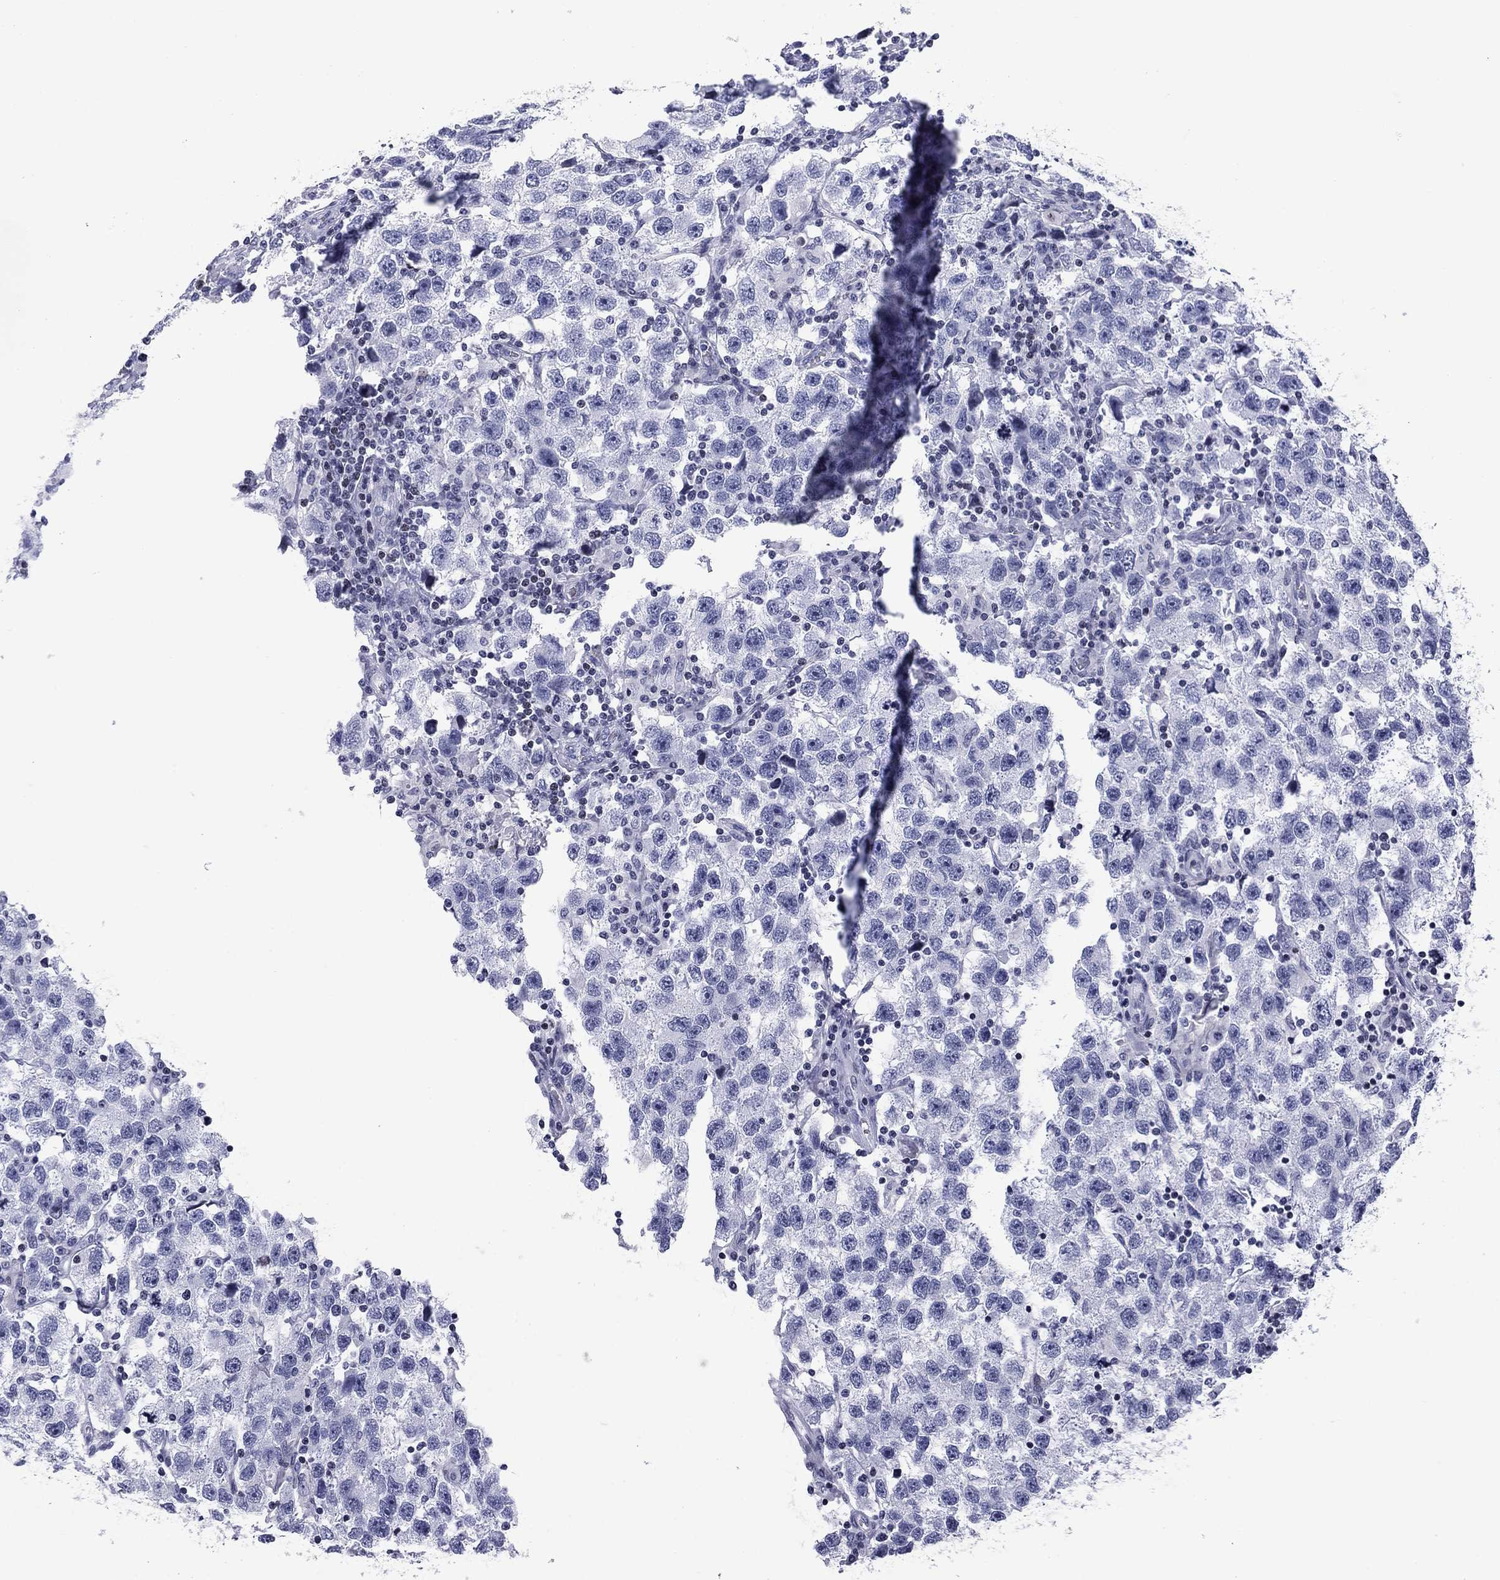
{"staining": {"intensity": "negative", "quantity": "none", "location": "none"}, "tissue": "testis cancer", "cell_type": "Tumor cells", "image_type": "cancer", "snomed": [{"axis": "morphology", "description": "Seminoma, NOS"}, {"axis": "topography", "description": "Testis"}], "caption": "This is a image of IHC staining of testis cancer (seminoma), which shows no positivity in tumor cells. (Stains: DAB (3,3'-diaminobenzidine) IHC with hematoxylin counter stain, Microscopy: brightfield microscopy at high magnification).", "gene": "CCDC144A", "patient": {"sex": "male", "age": 26}}